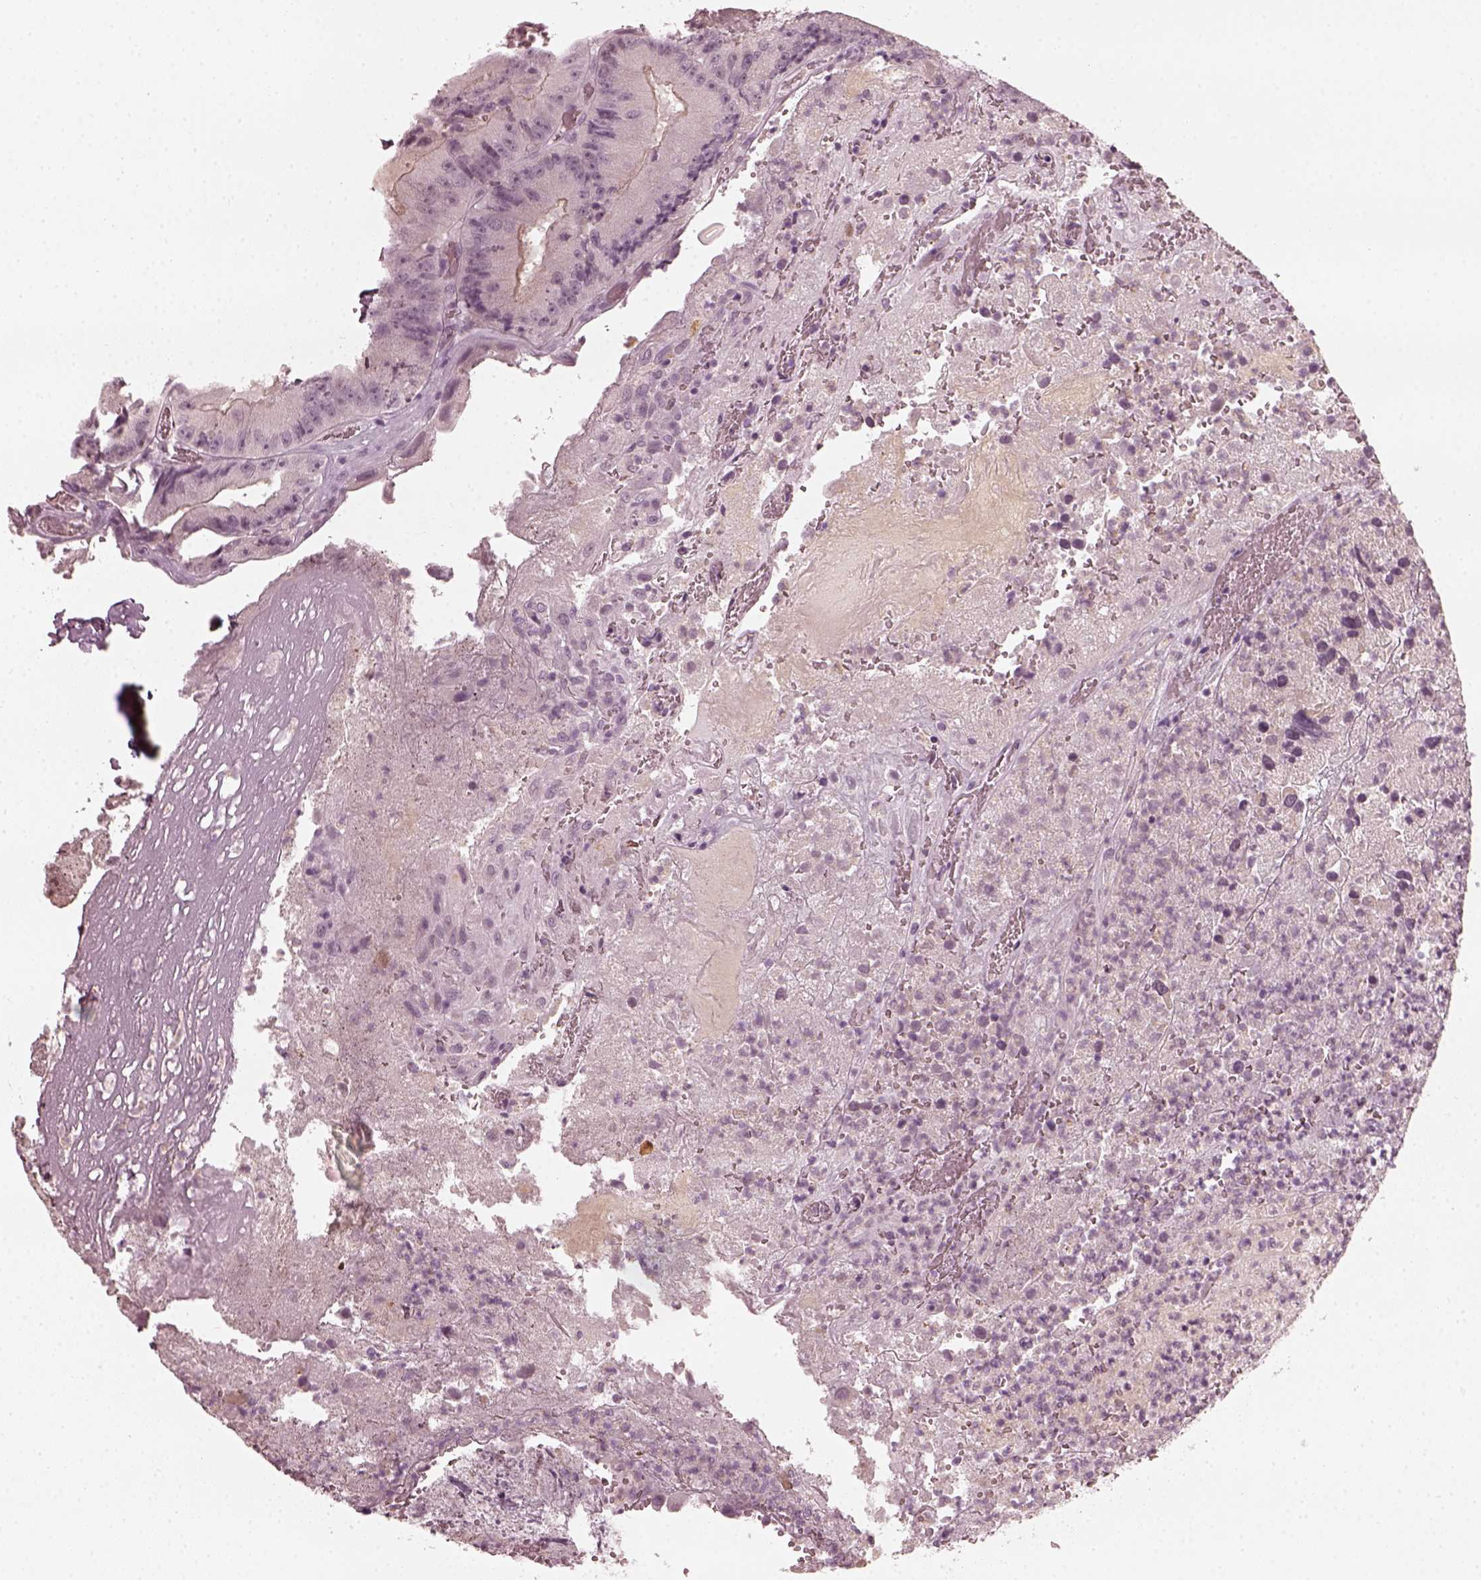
{"staining": {"intensity": "negative", "quantity": "none", "location": "none"}, "tissue": "colorectal cancer", "cell_type": "Tumor cells", "image_type": "cancer", "snomed": [{"axis": "morphology", "description": "Adenocarcinoma, NOS"}, {"axis": "topography", "description": "Colon"}], "caption": "Tumor cells are negative for brown protein staining in colorectal adenocarcinoma.", "gene": "CCDC170", "patient": {"sex": "female", "age": 86}}